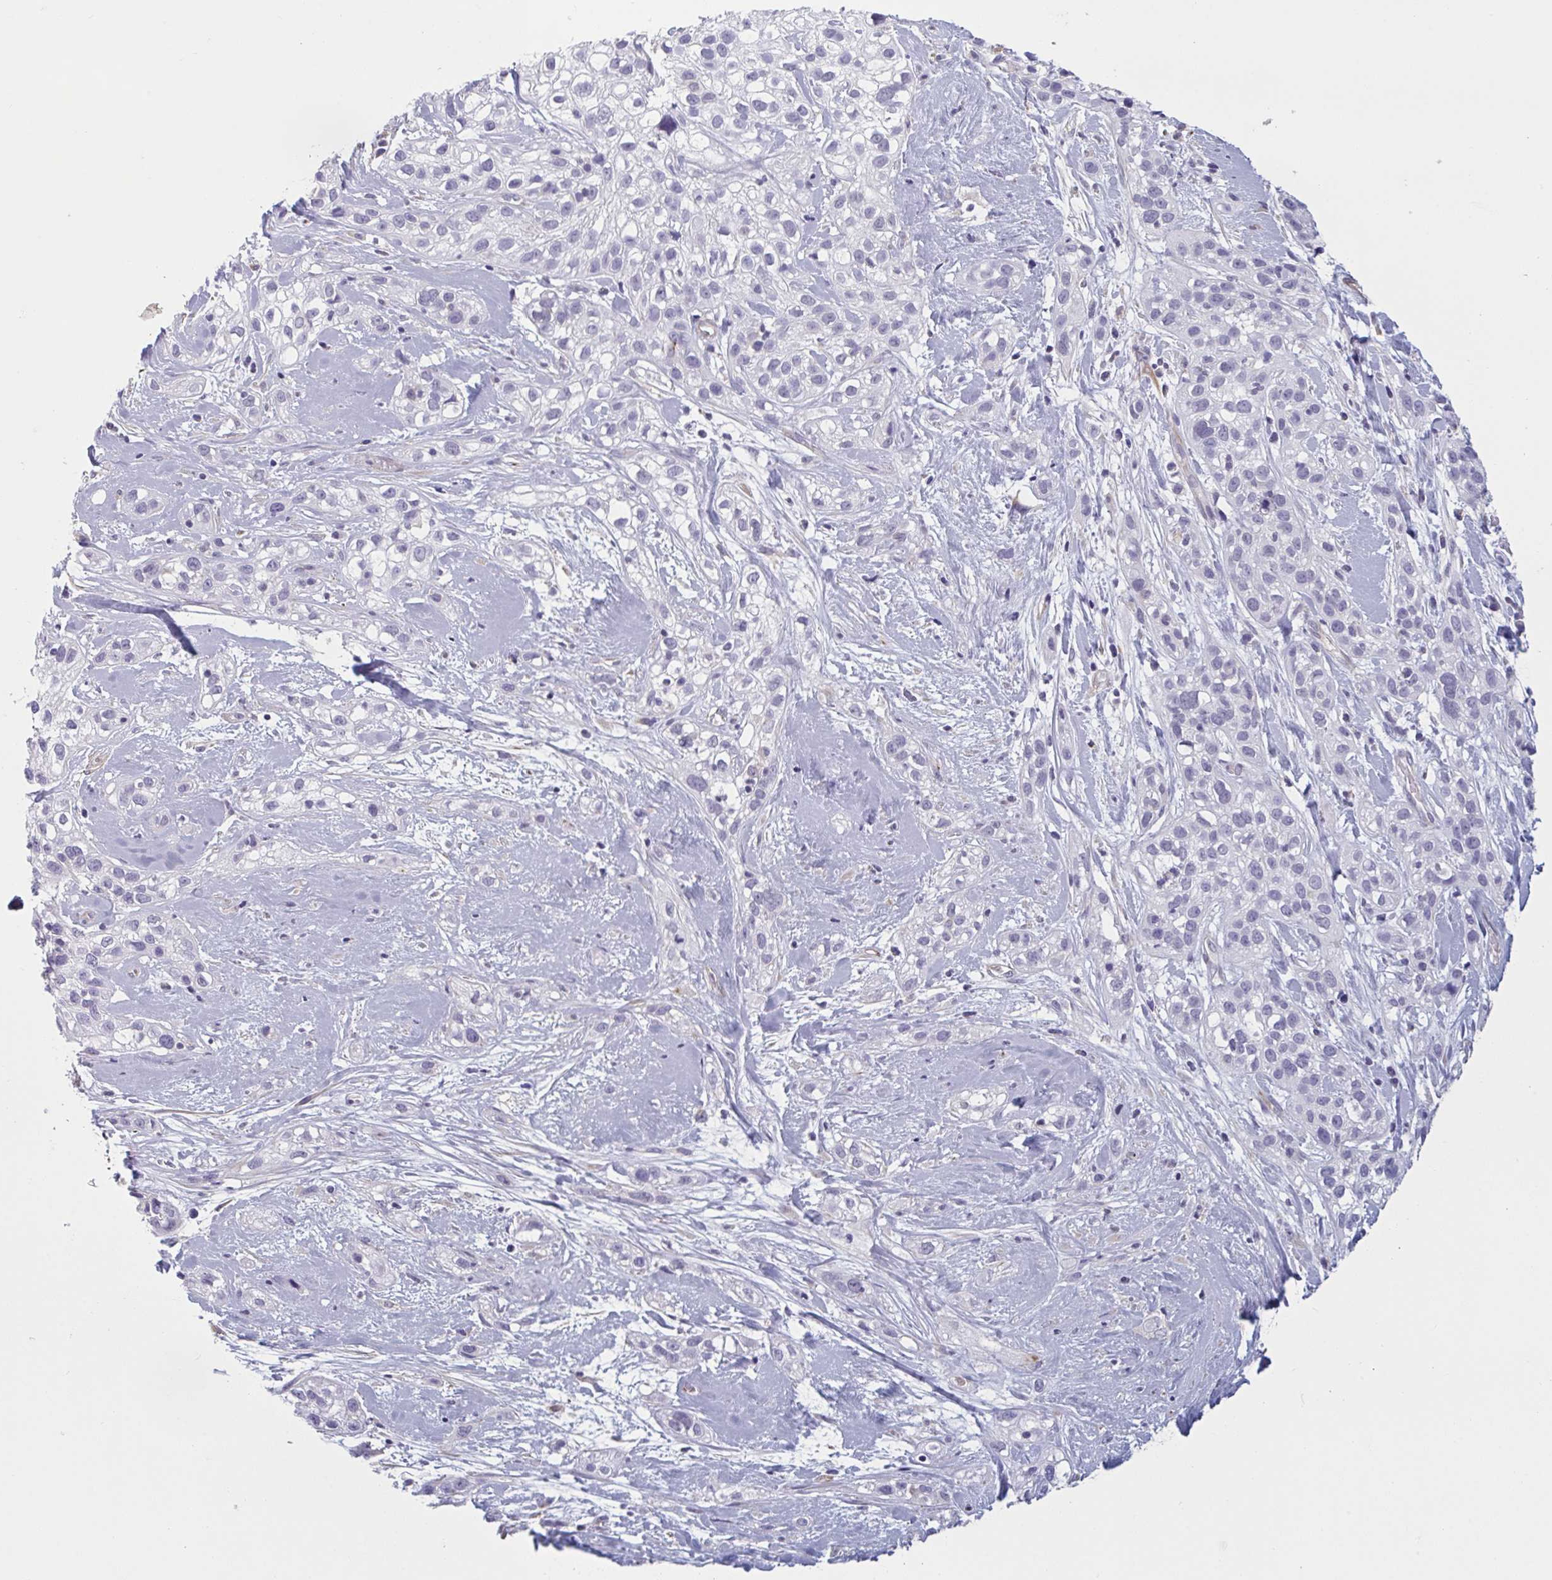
{"staining": {"intensity": "negative", "quantity": "none", "location": "none"}, "tissue": "skin cancer", "cell_type": "Tumor cells", "image_type": "cancer", "snomed": [{"axis": "morphology", "description": "Squamous cell carcinoma, NOS"}, {"axis": "topography", "description": "Skin"}], "caption": "Immunohistochemistry (IHC) photomicrograph of skin cancer stained for a protein (brown), which exhibits no staining in tumor cells.", "gene": "OR1L3", "patient": {"sex": "male", "age": 82}}